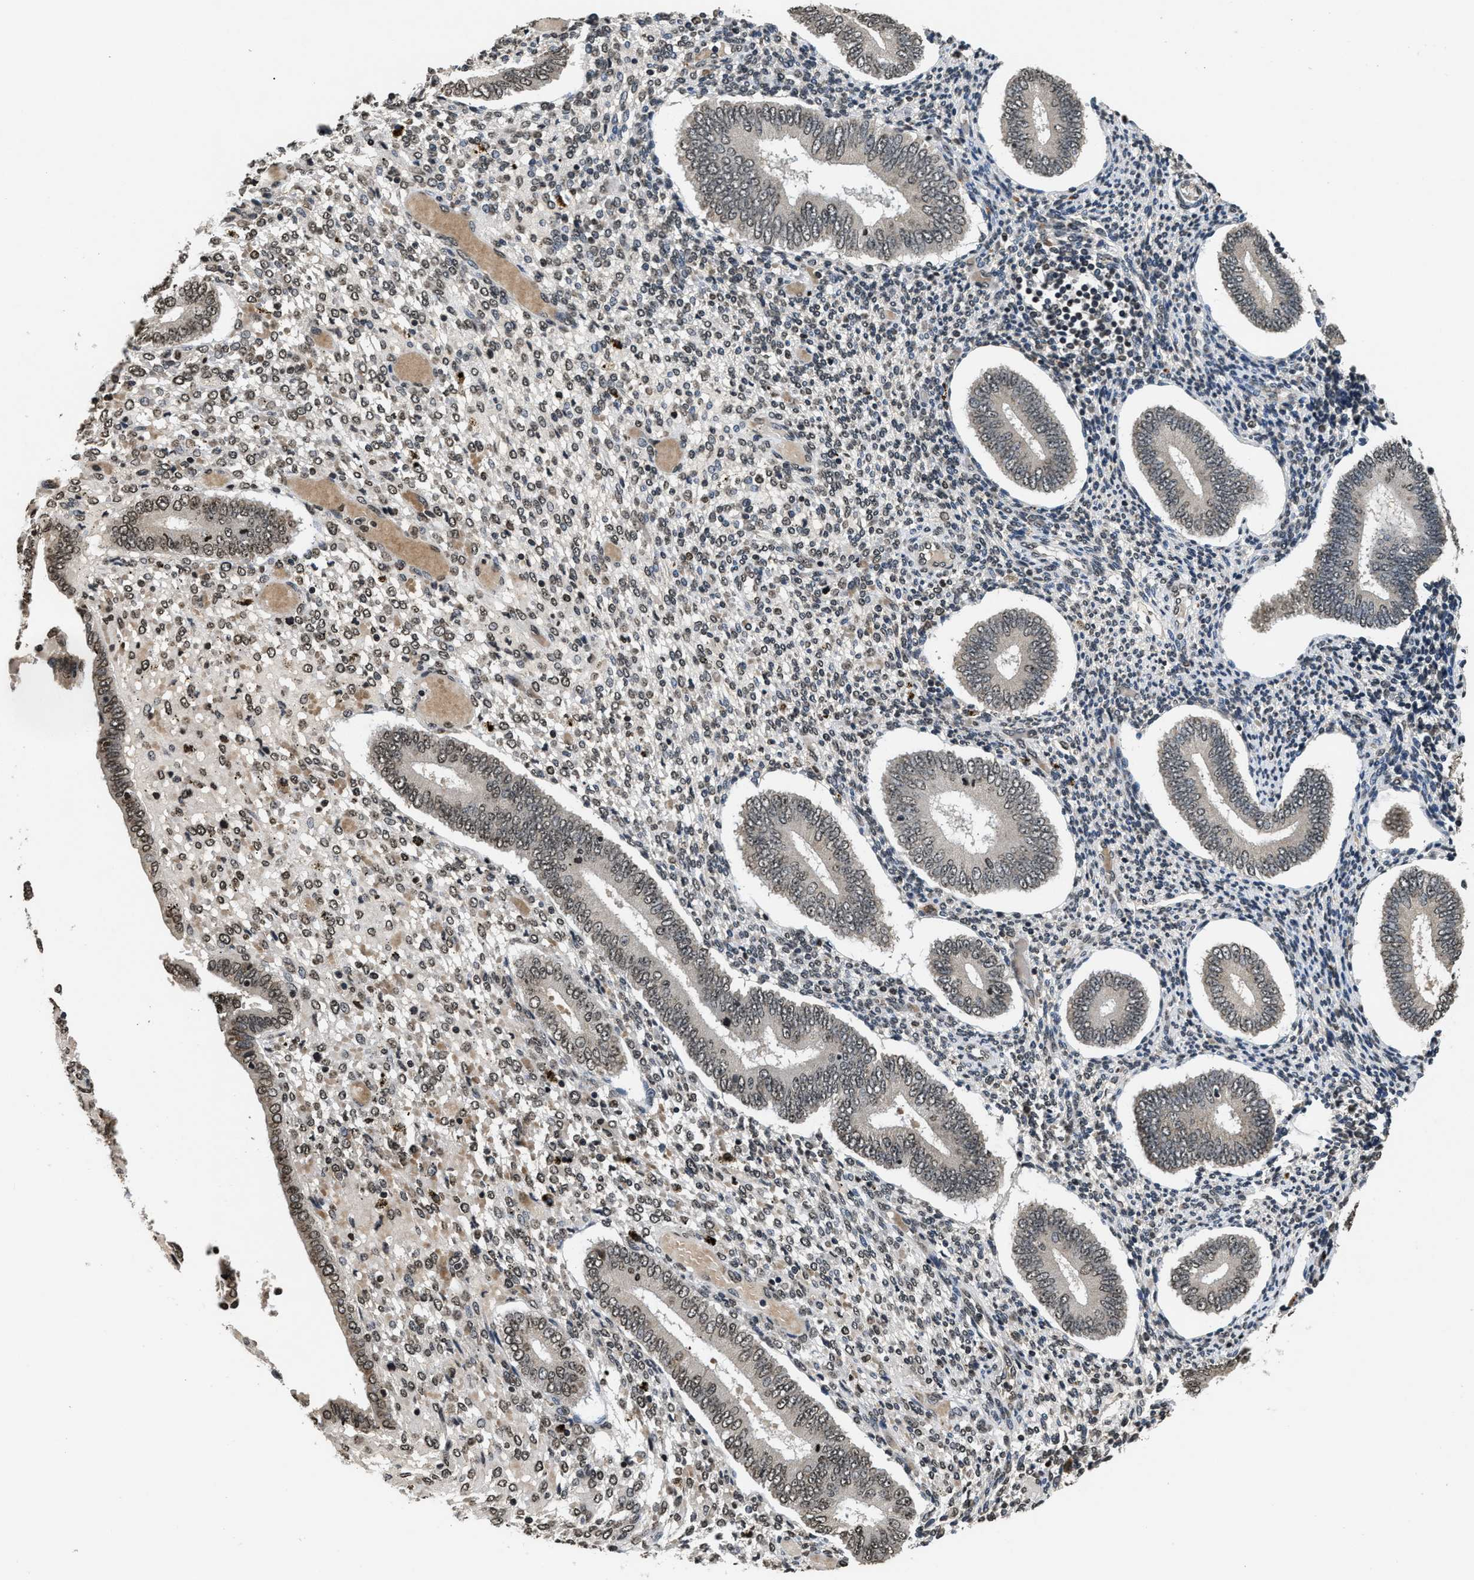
{"staining": {"intensity": "weak", "quantity": "<25%", "location": "nuclear"}, "tissue": "endometrium", "cell_type": "Cells in endometrial stroma", "image_type": "normal", "snomed": [{"axis": "morphology", "description": "Normal tissue, NOS"}, {"axis": "topography", "description": "Endometrium"}], "caption": "Endometrium was stained to show a protein in brown. There is no significant staining in cells in endometrial stroma.", "gene": "DNASE1L3", "patient": {"sex": "female", "age": 42}}